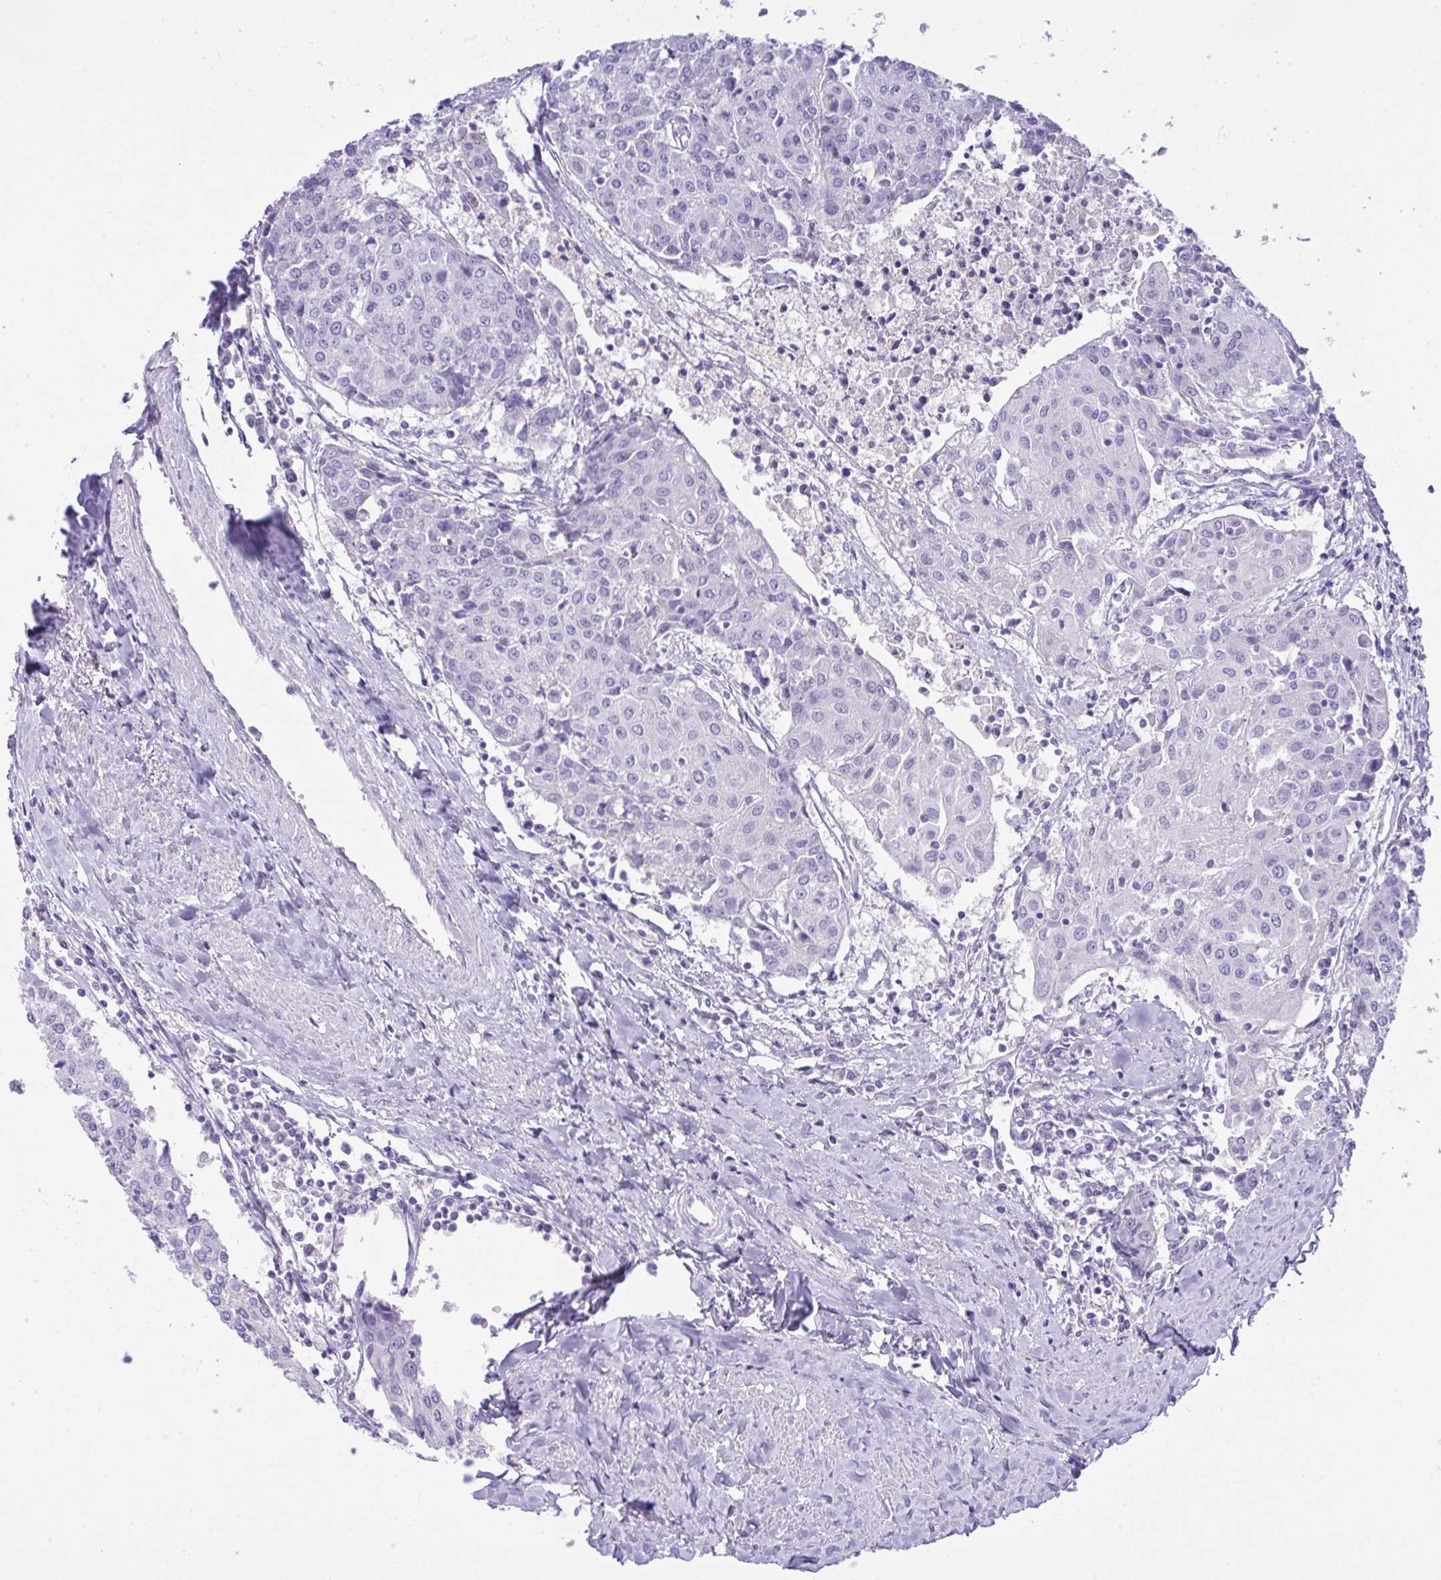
{"staining": {"intensity": "negative", "quantity": "none", "location": "none"}, "tissue": "urothelial cancer", "cell_type": "Tumor cells", "image_type": "cancer", "snomed": [{"axis": "morphology", "description": "Urothelial carcinoma, High grade"}, {"axis": "topography", "description": "Urinary bladder"}], "caption": "Image shows no significant protein expression in tumor cells of urothelial carcinoma (high-grade).", "gene": "GLB1L2", "patient": {"sex": "female", "age": 85}}